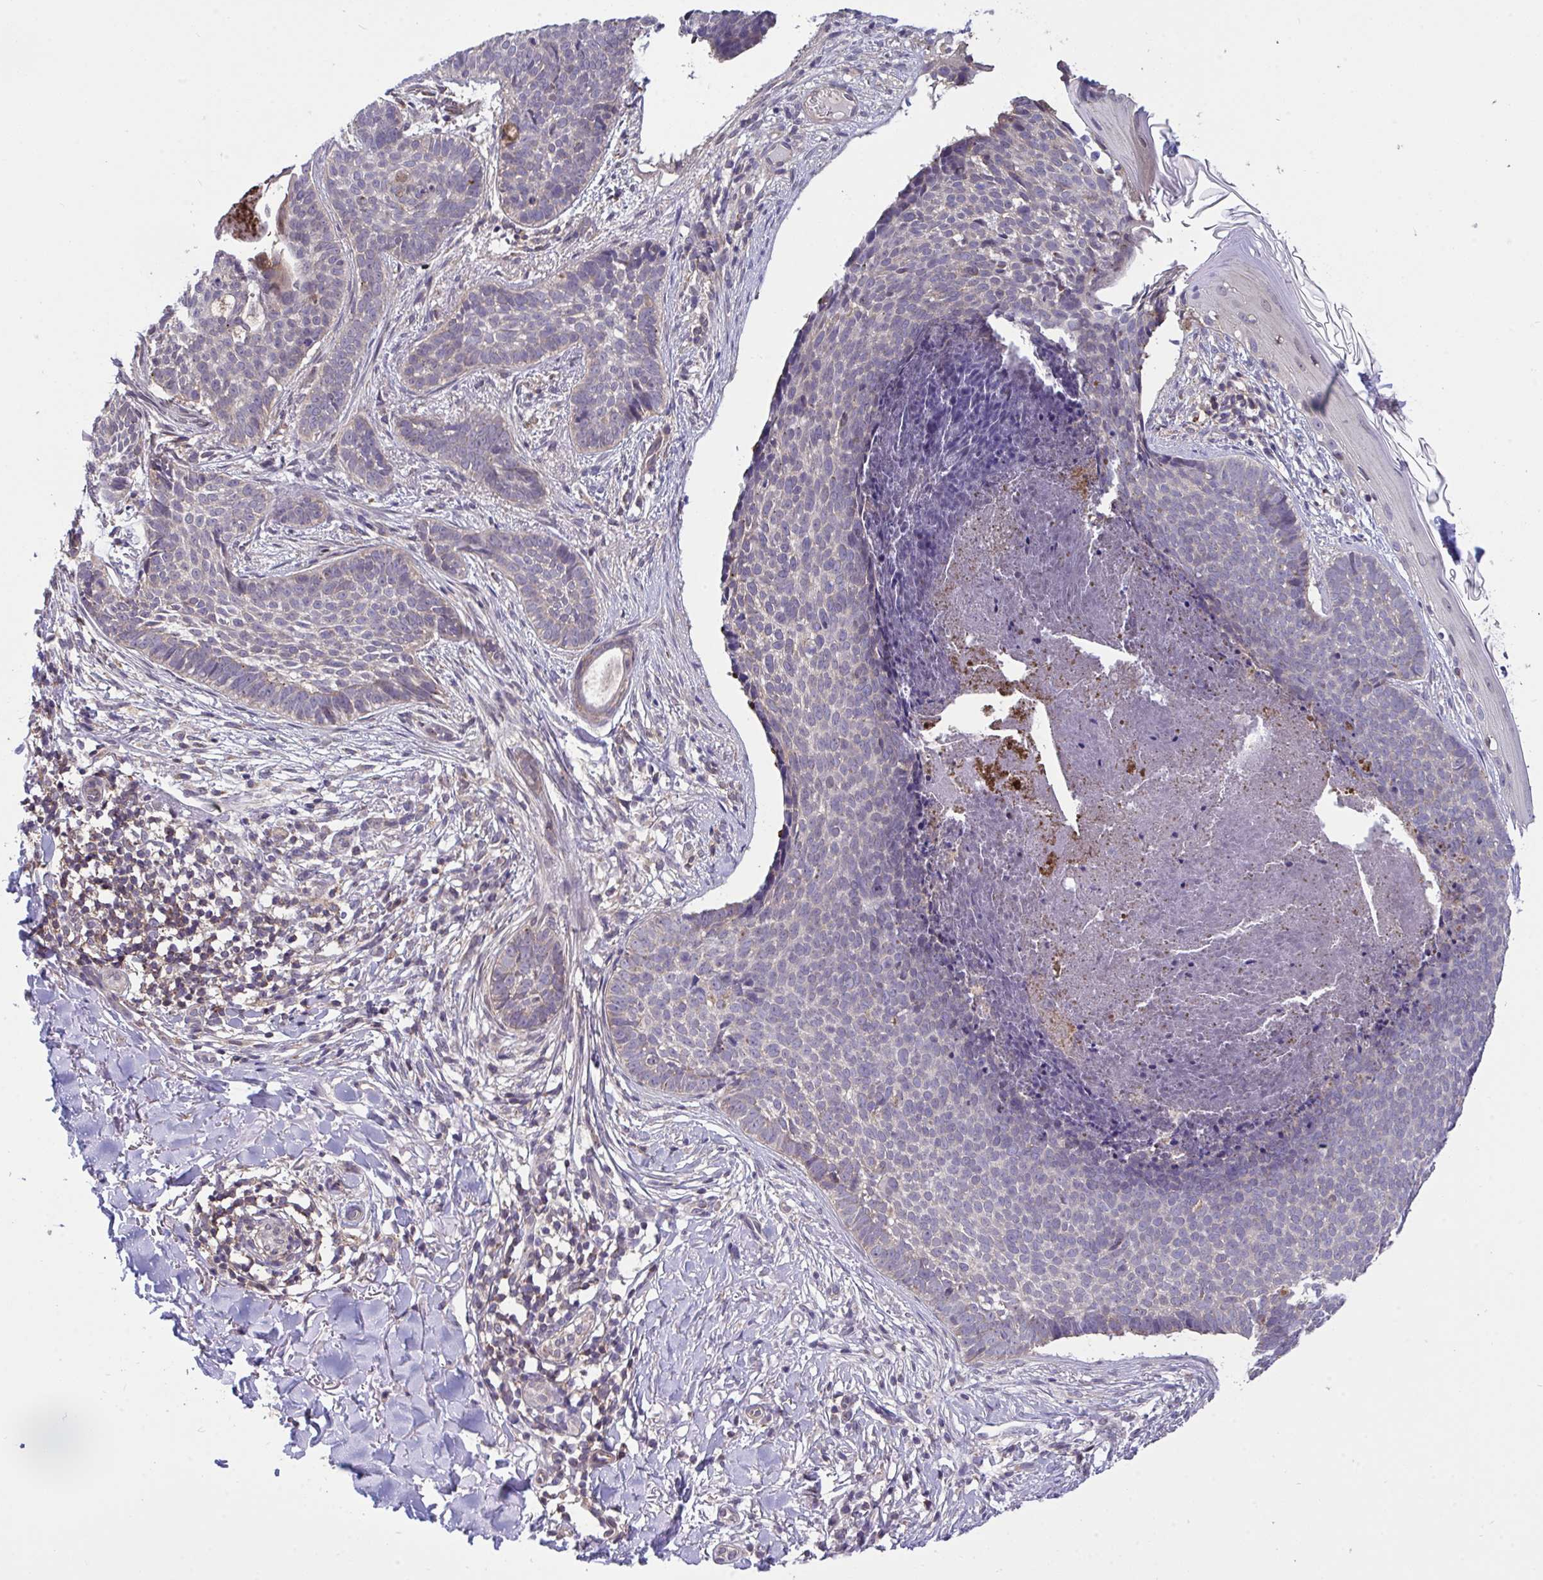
{"staining": {"intensity": "negative", "quantity": "none", "location": "none"}, "tissue": "skin cancer", "cell_type": "Tumor cells", "image_type": "cancer", "snomed": [{"axis": "morphology", "description": "Basal cell carcinoma"}, {"axis": "topography", "description": "Skin"}, {"axis": "topography", "description": "Skin of back"}], "caption": "Protein analysis of skin basal cell carcinoma exhibits no significant expression in tumor cells.", "gene": "PPM1H", "patient": {"sex": "male", "age": 81}}